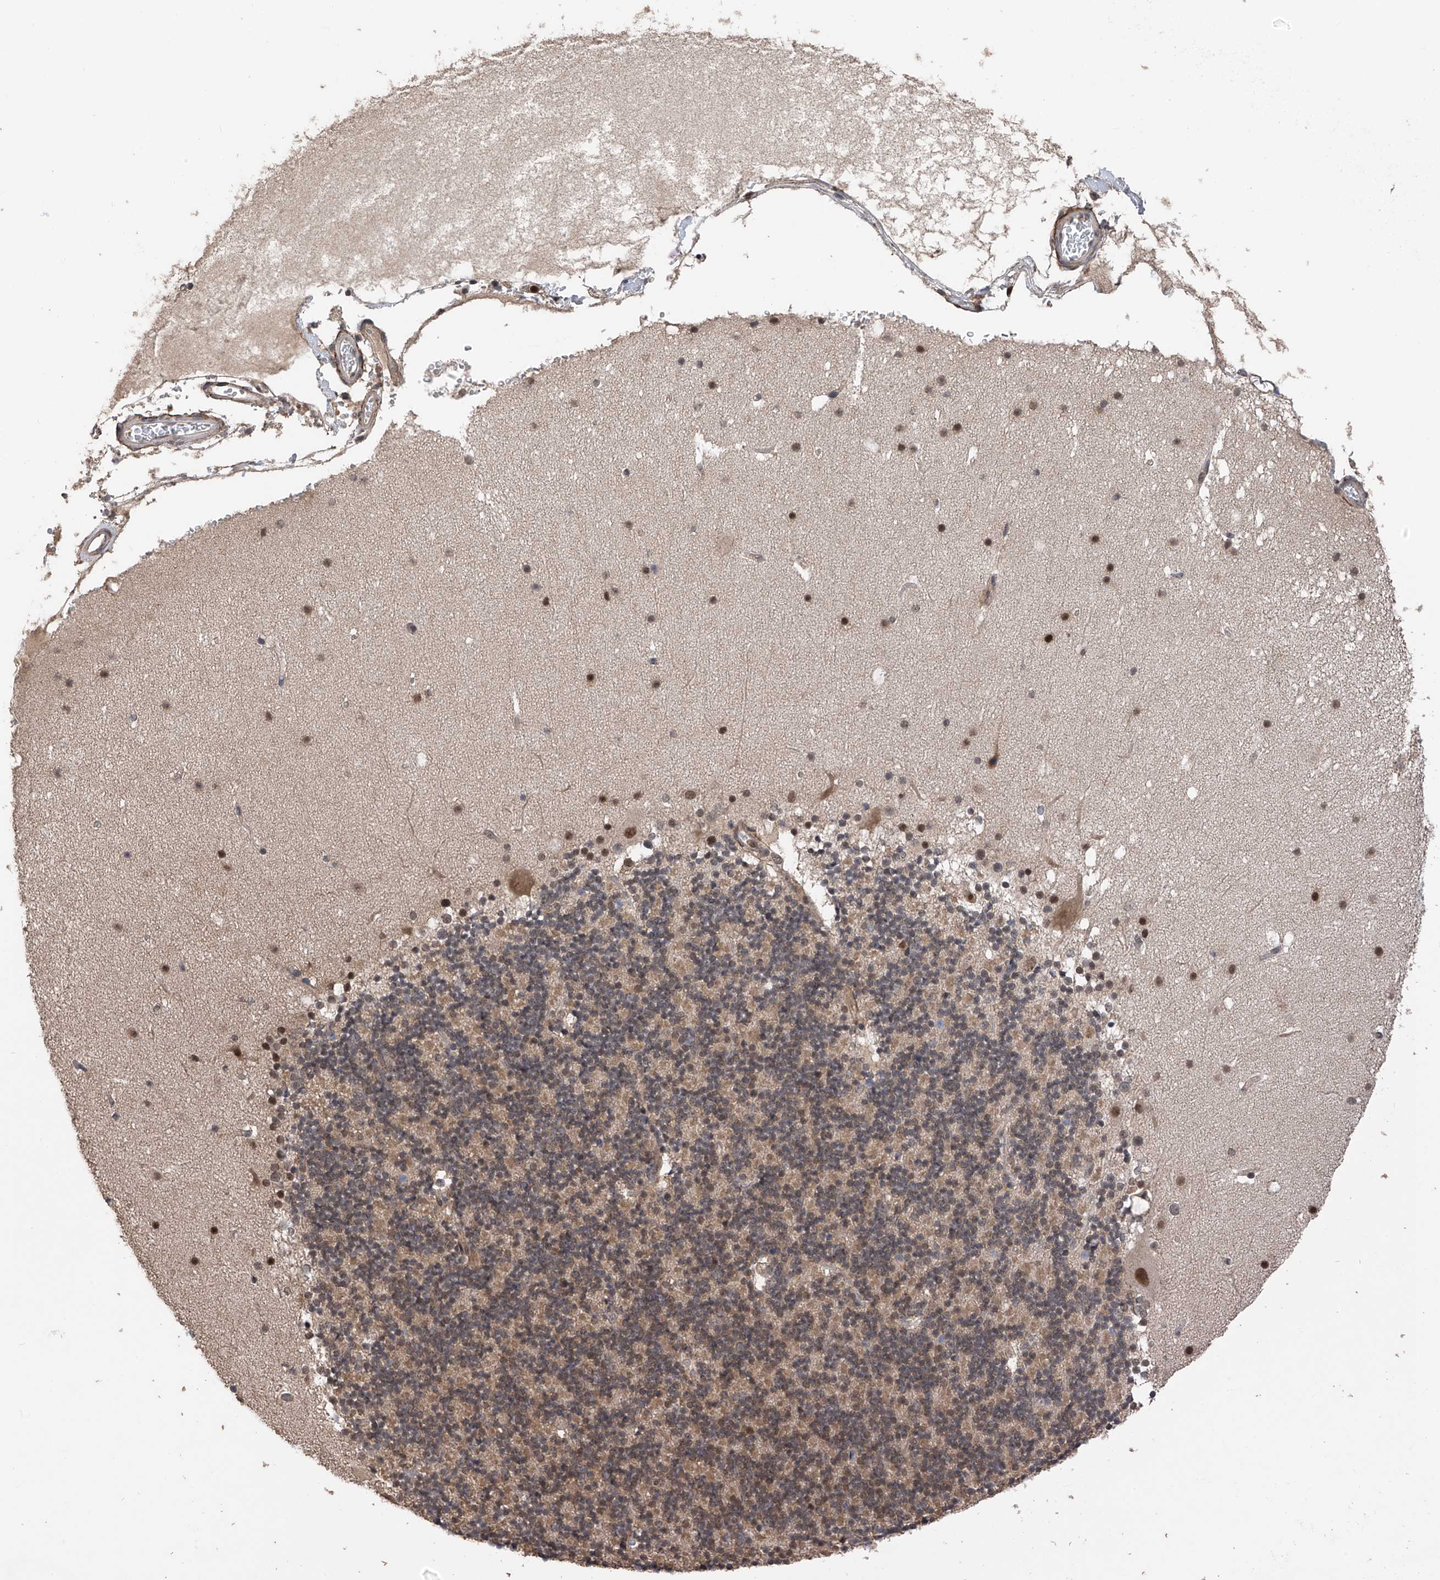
{"staining": {"intensity": "weak", "quantity": "25%-75%", "location": "cytoplasmic/membranous,nuclear"}, "tissue": "cerebellum", "cell_type": "Cells in granular layer", "image_type": "normal", "snomed": [{"axis": "morphology", "description": "Normal tissue, NOS"}, {"axis": "topography", "description": "Cerebellum"}], "caption": "Immunohistochemistry (DAB) staining of benign cerebellum demonstrates weak cytoplasmic/membranous,nuclear protein staining in about 25%-75% of cells in granular layer. (Brightfield microscopy of DAB IHC at high magnification).", "gene": "DNAJC9", "patient": {"sex": "male", "age": 57}}